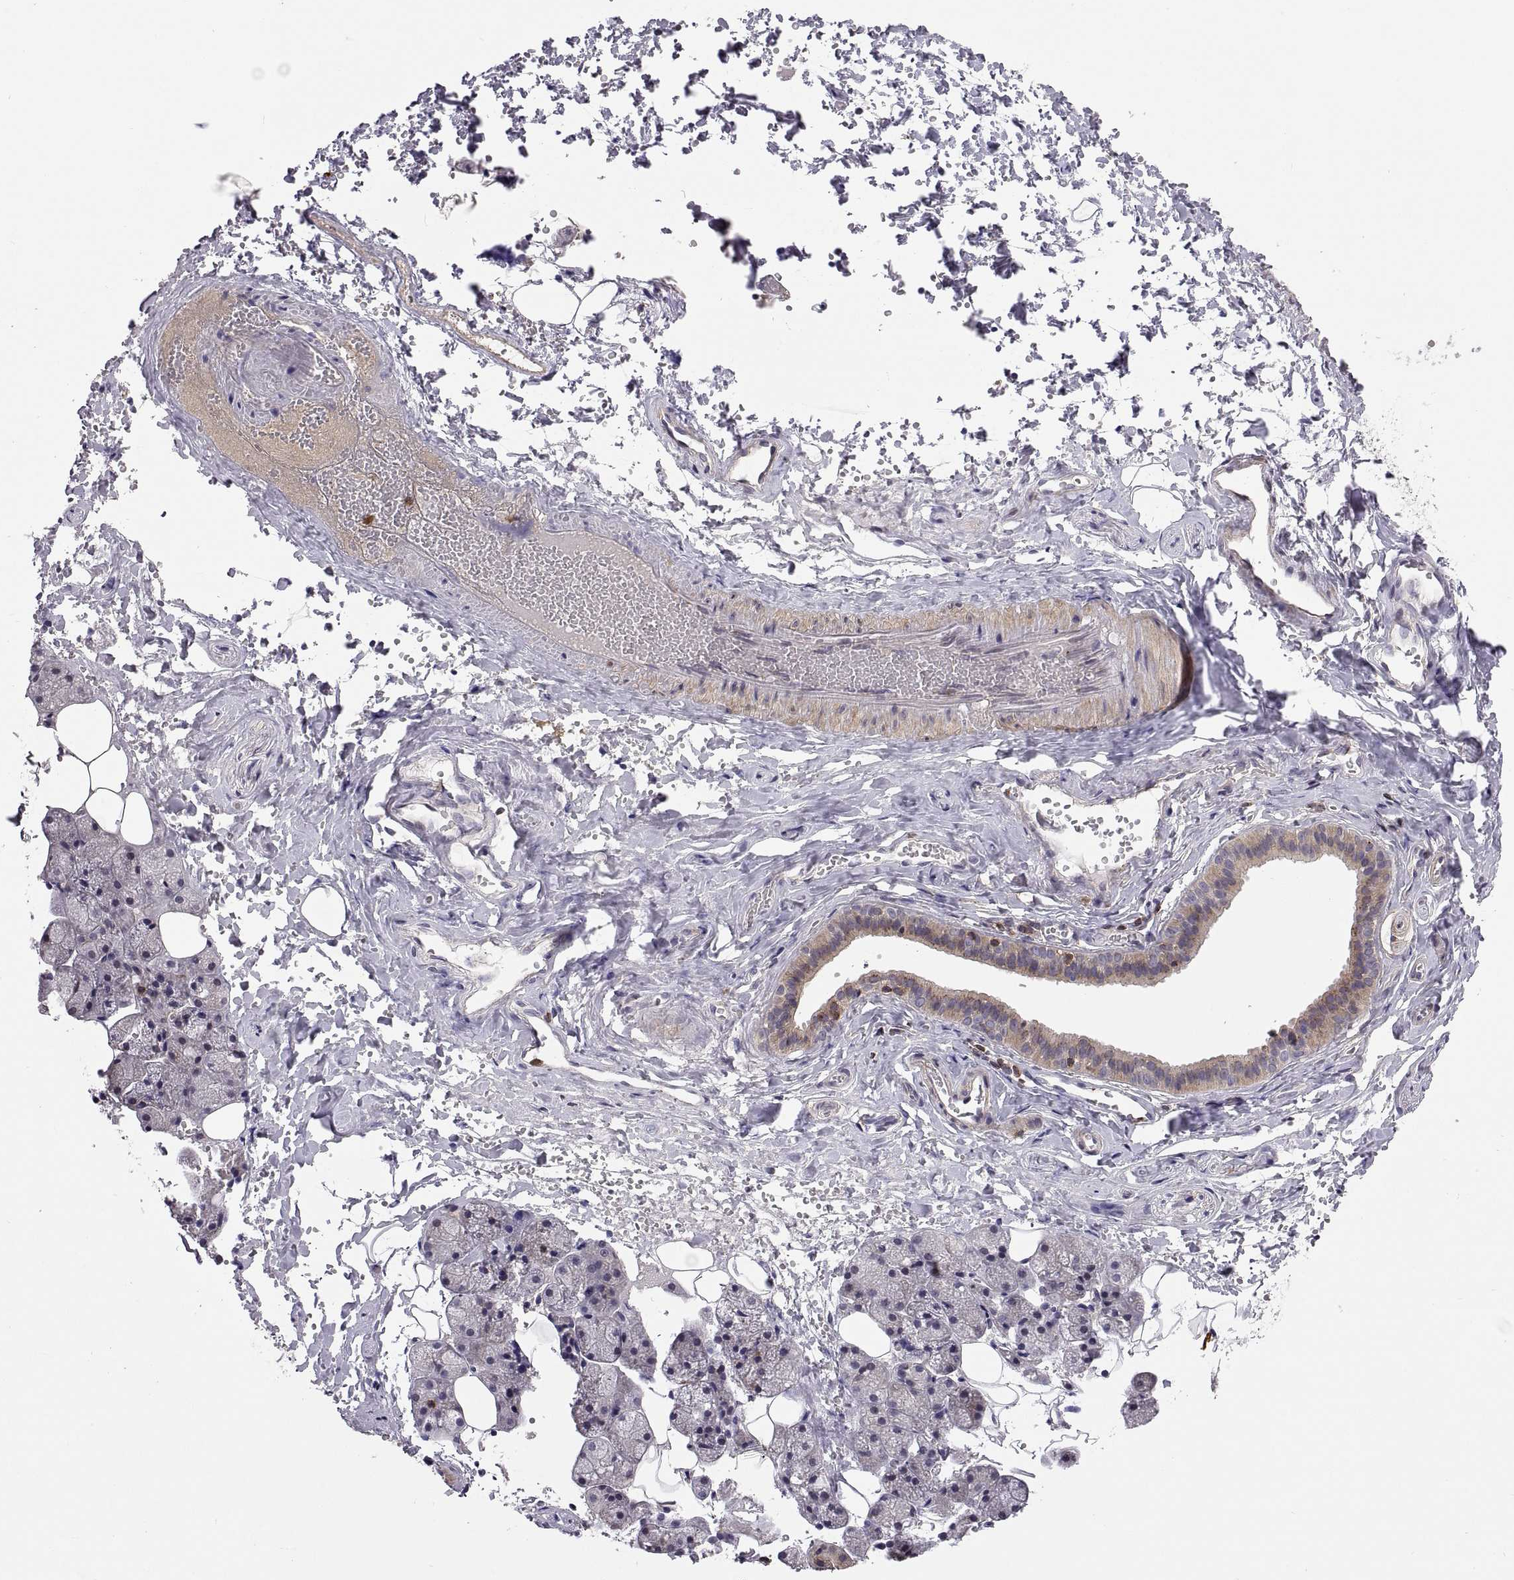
{"staining": {"intensity": "moderate", "quantity": "<25%", "location": "cytoplasmic/membranous"}, "tissue": "salivary gland", "cell_type": "Glandular cells", "image_type": "normal", "snomed": [{"axis": "morphology", "description": "Normal tissue, NOS"}, {"axis": "topography", "description": "Salivary gland"}], "caption": "Immunohistochemical staining of normal salivary gland exhibits <25% levels of moderate cytoplasmic/membranous protein expression in approximately <25% of glandular cells. The protein of interest is stained brown, and the nuclei are stained in blue (DAB (3,3'-diaminobenzidine) IHC with brightfield microscopy, high magnification).", "gene": "ACAP1", "patient": {"sex": "male", "age": 38}}